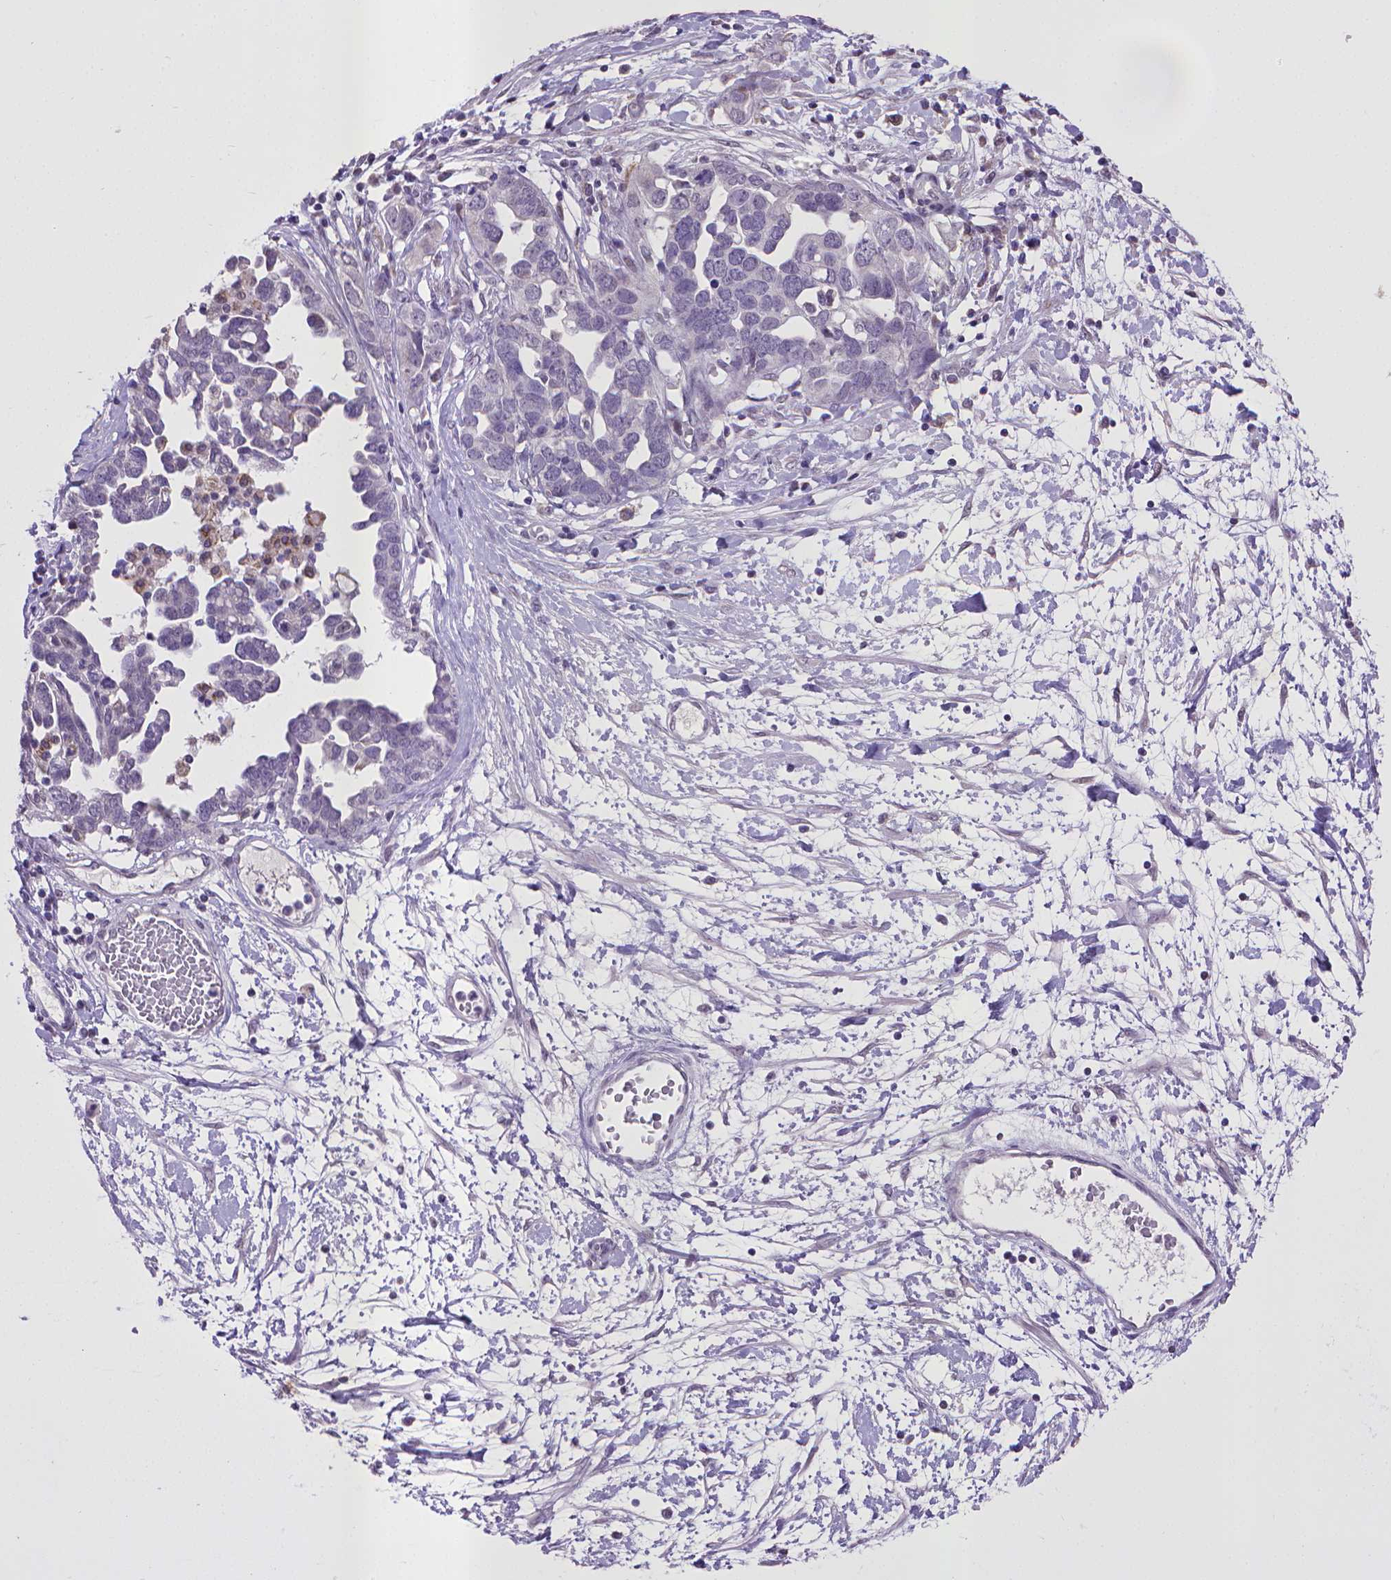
{"staining": {"intensity": "negative", "quantity": "none", "location": "none"}, "tissue": "ovarian cancer", "cell_type": "Tumor cells", "image_type": "cancer", "snomed": [{"axis": "morphology", "description": "Cystadenocarcinoma, serous, NOS"}, {"axis": "topography", "description": "Ovary"}], "caption": "High magnification brightfield microscopy of ovarian cancer stained with DAB (3,3'-diaminobenzidine) (brown) and counterstained with hematoxylin (blue): tumor cells show no significant expression.", "gene": "KMO", "patient": {"sex": "female", "age": 54}}